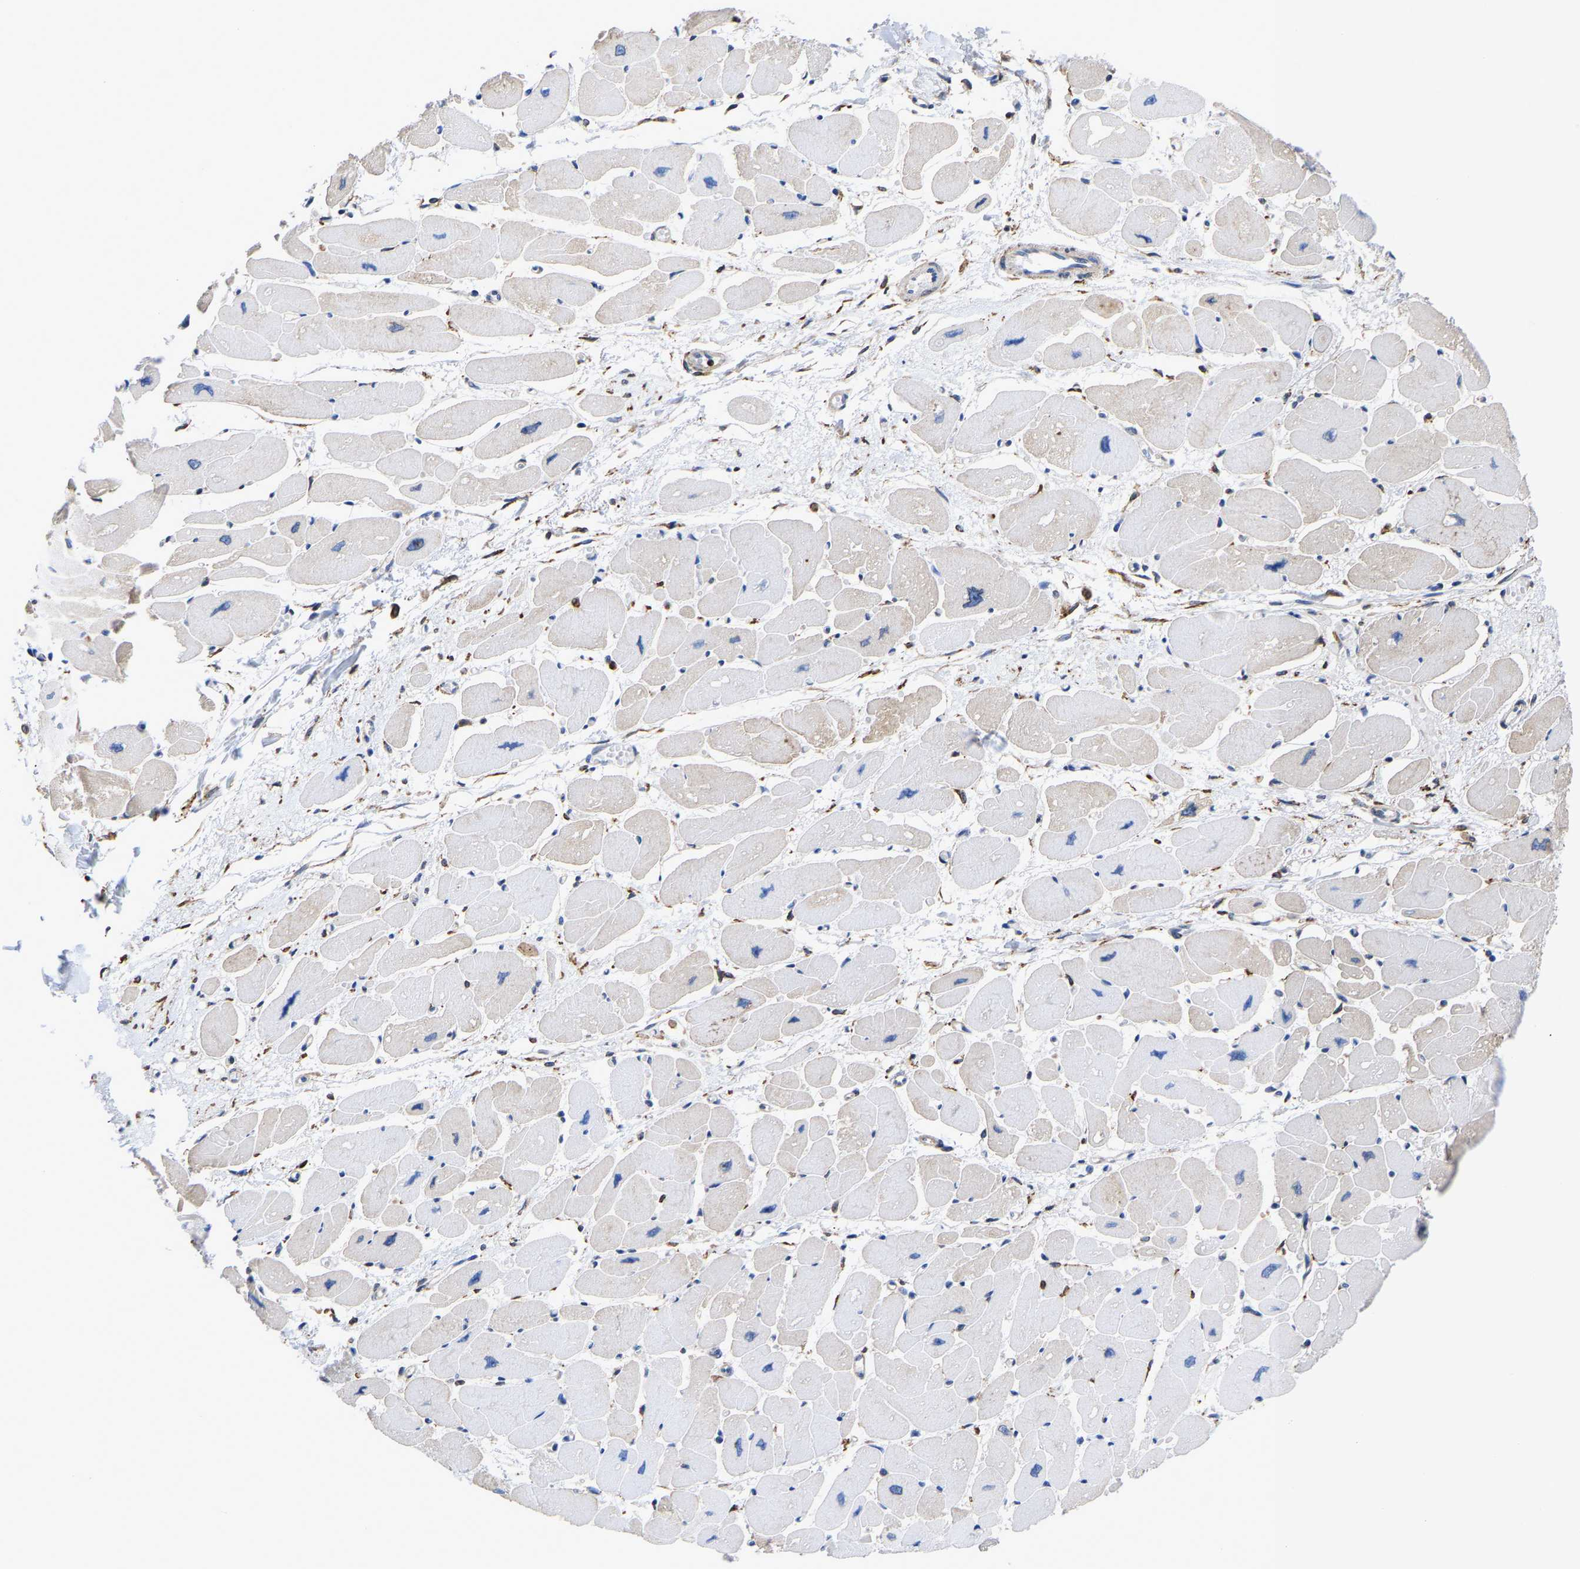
{"staining": {"intensity": "moderate", "quantity": "25%-75%", "location": "cytoplasmic/membranous"}, "tissue": "heart muscle", "cell_type": "Cardiomyocytes", "image_type": "normal", "snomed": [{"axis": "morphology", "description": "Normal tissue, NOS"}, {"axis": "topography", "description": "Heart"}], "caption": "Heart muscle stained with DAB IHC displays medium levels of moderate cytoplasmic/membranous positivity in about 25%-75% of cardiomyocytes.", "gene": "P4HB", "patient": {"sex": "female", "age": 54}}